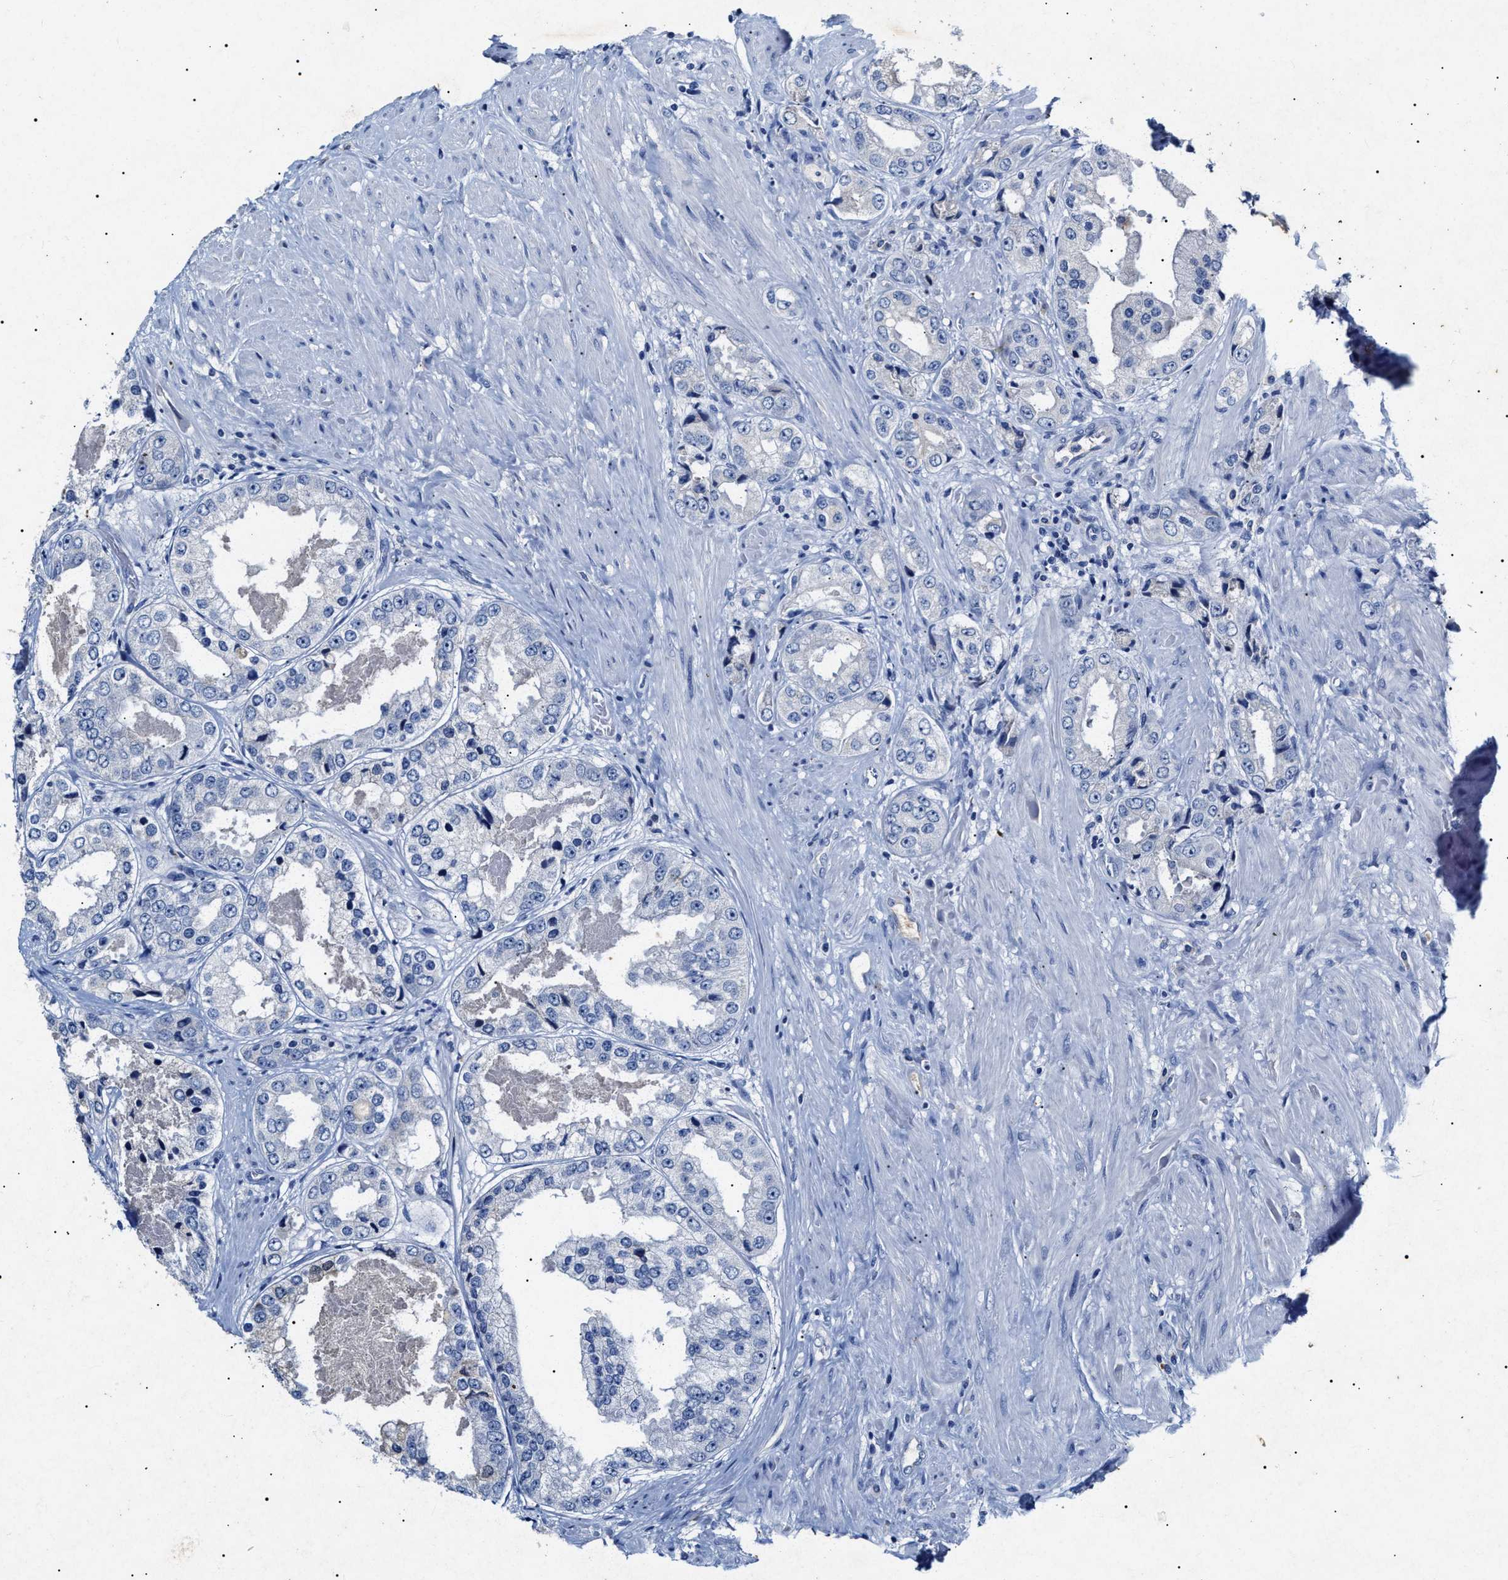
{"staining": {"intensity": "negative", "quantity": "none", "location": "none"}, "tissue": "prostate cancer", "cell_type": "Tumor cells", "image_type": "cancer", "snomed": [{"axis": "morphology", "description": "Adenocarcinoma, High grade"}, {"axis": "topography", "description": "Prostate"}], "caption": "There is no significant expression in tumor cells of prostate high-grade adenocarcinoma. (Brightfield microscopy of DAB (3,3'-diaminobenzidine) IHC at high magnification).", "gene": "LRRC8E", "patient": {"sex": "male", "age": 61}}